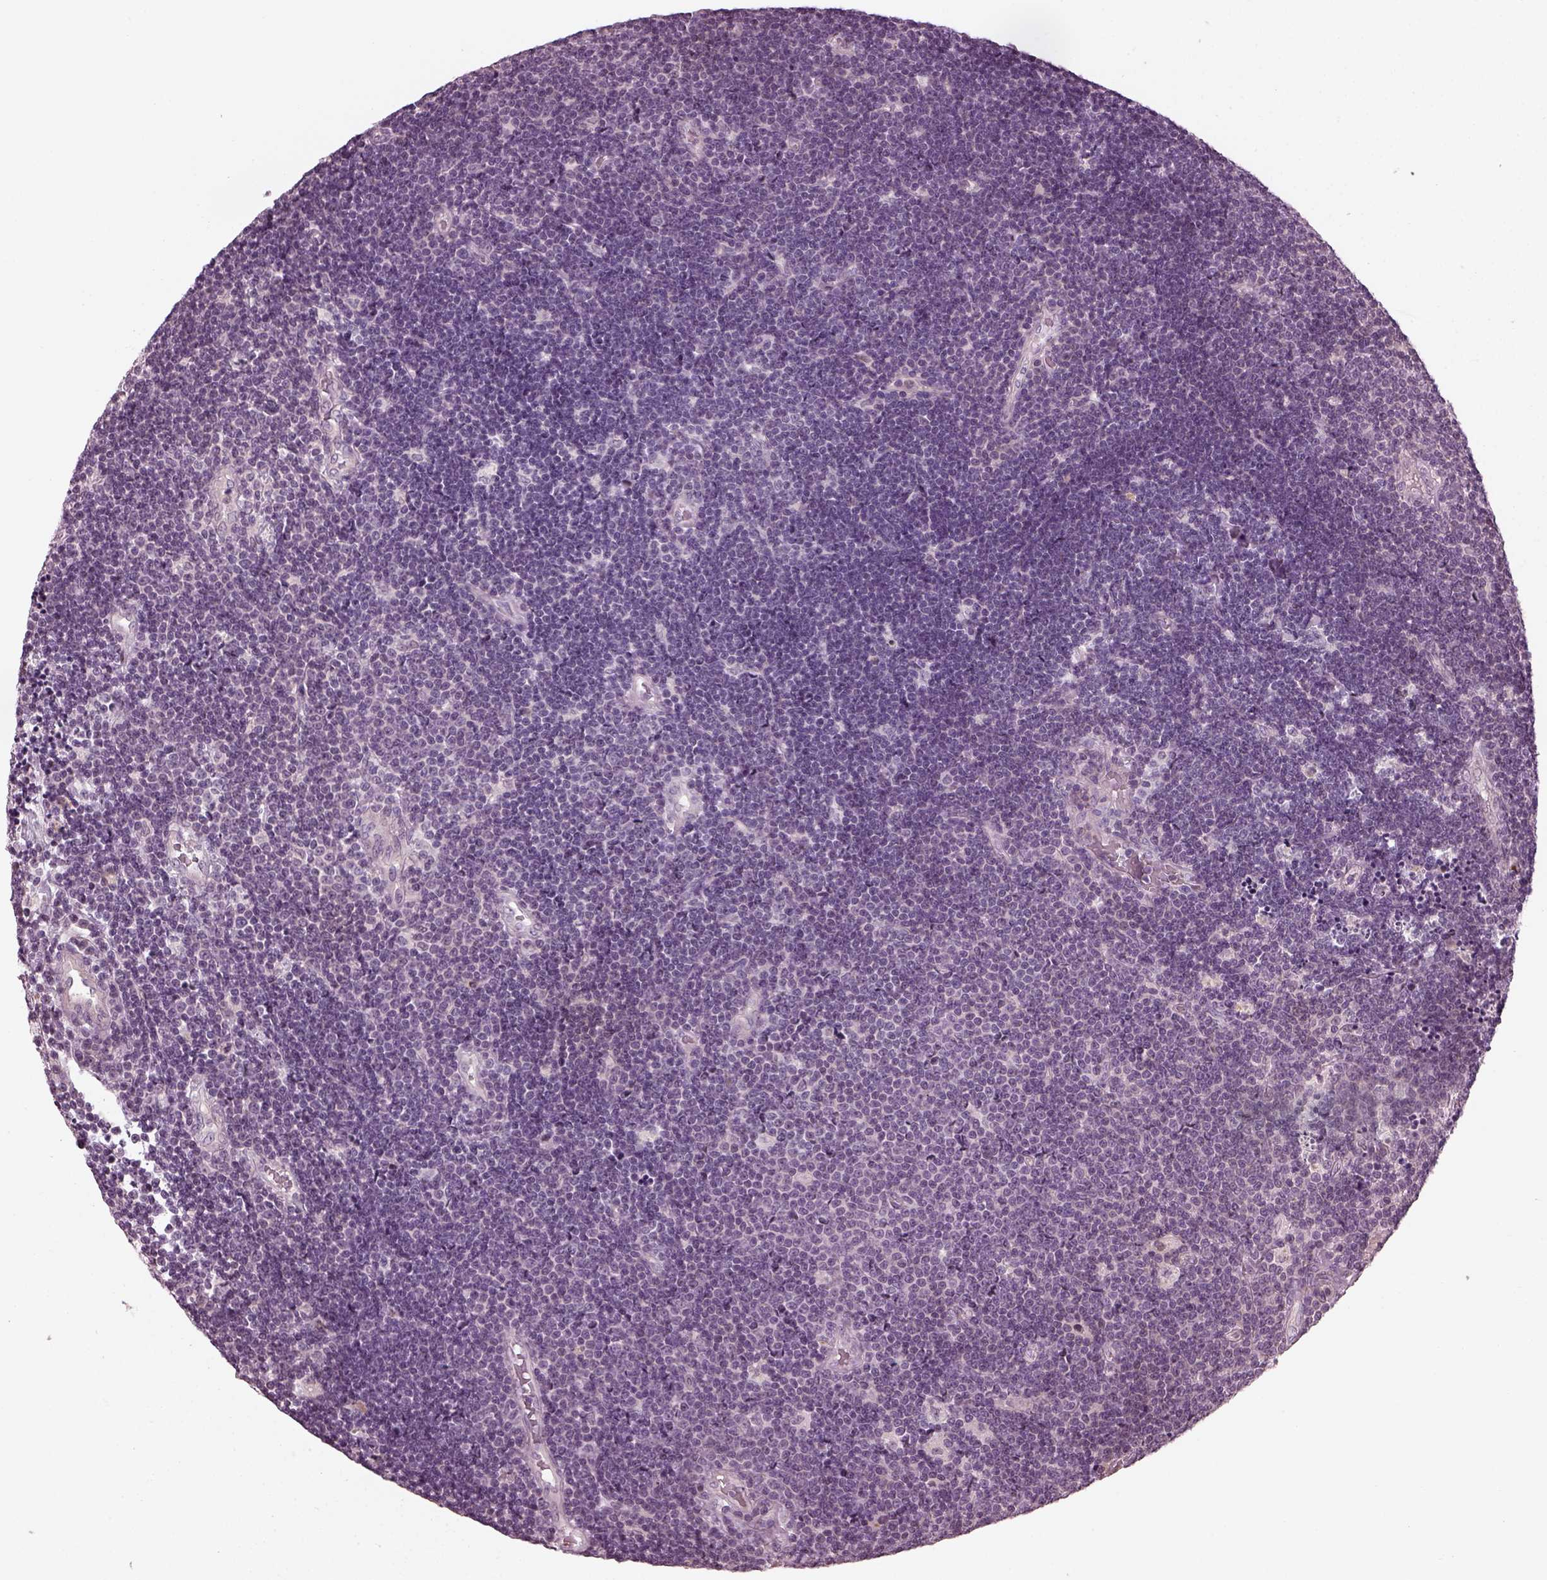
{"staining": {"intensity": "negative", "quantity": "none", "location": "none"}, "tissue": "lymphoma", "cell_type": "Tumor cells", "image_type": "cancer", "snomed": [{"axis": "morphology", "description": "Malignant lymphoma, non-Hodgkin's type, Low grade"}, {"axis": "topography", "description": "Brain"}], "caption": "A high-resolution photomicrograph shows IHC staining of lymphoma, which exhibits no significant staining in tumor cells.", "gene": "BFSP1", "patient": {"sex": "female", "age": 66}}